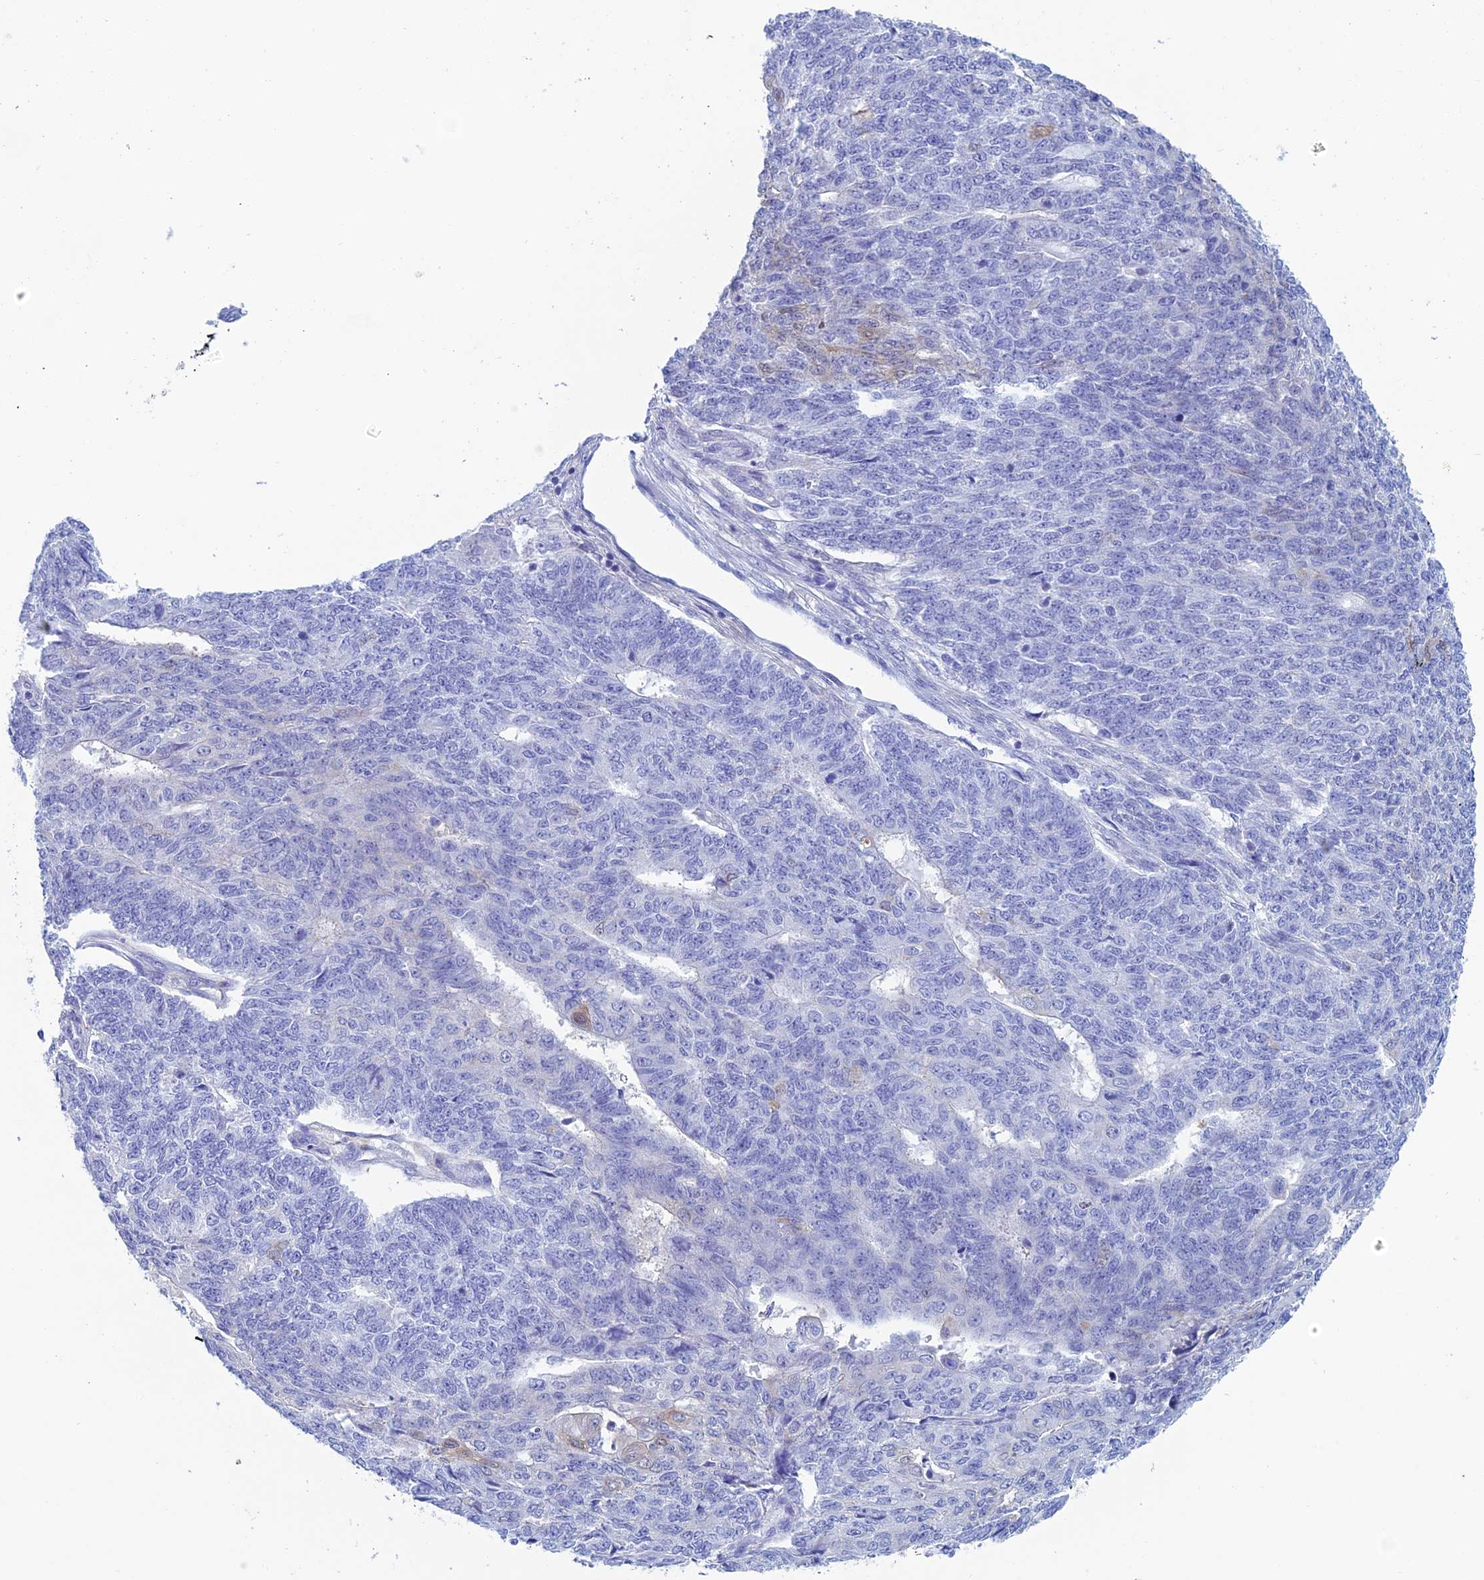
{"staining": {"intensity": "moderate", "quantity": "<25%", "location": "cytoplasmic/membranous,nuclear"}, "tissue": "endometrial cancer", "cell_type": "Tumor cells", "image_type": "cancer", "snomed": [{"axis": "morphology", "description": "Adenocarcinoma, NOS"}, {"axis": "topography", "description": "Endometrium"}], "caption": "Immunohistochemical staining of endometrial cancer displays low levels of moderate cytoplasmic/membranous and nuclear staining in approximately <25% of tumor cells.", "gene": "KCNK17", "patient": {"sex": "female", "age": 32}}